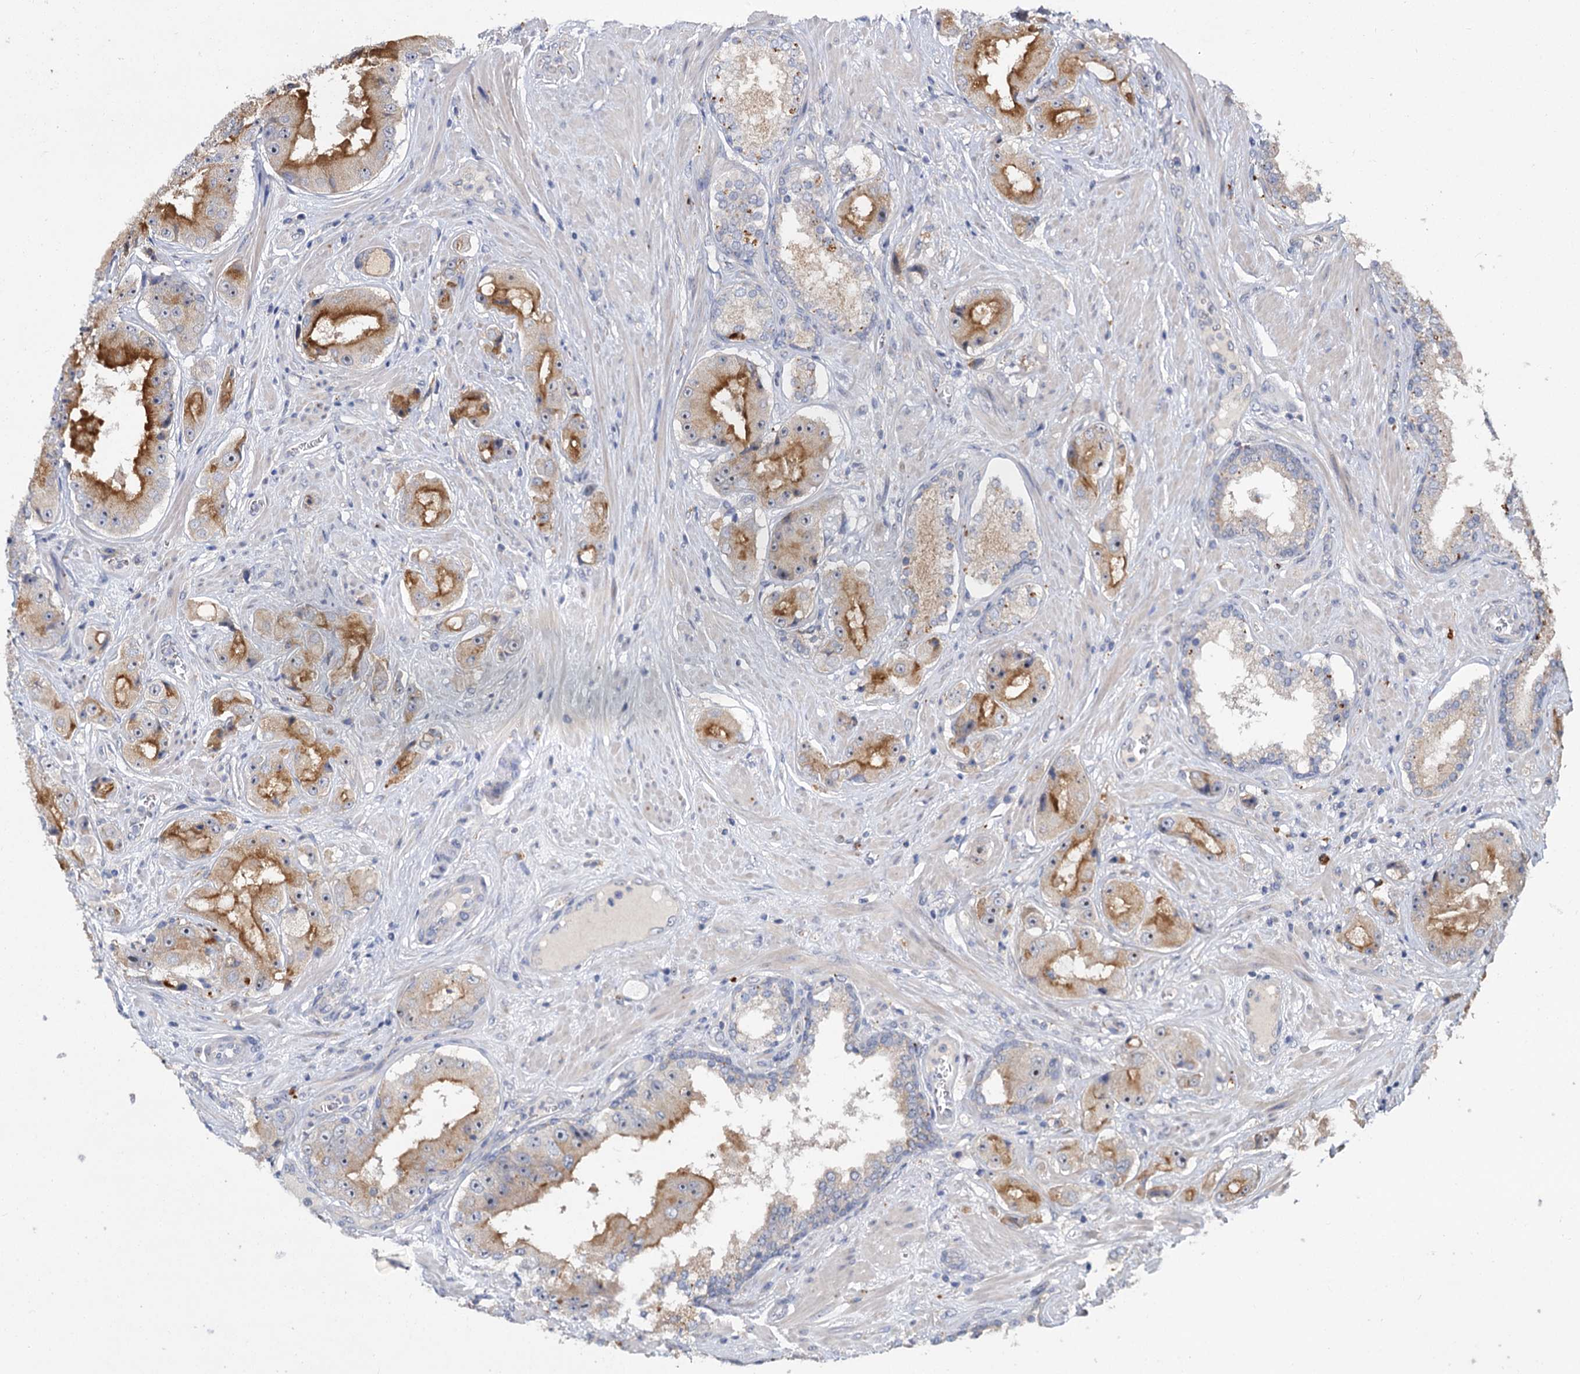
{"staining": {"intensity": "moderate", "quantity": "25%-75%", "location": "cytoplasmic/membranous"}, "tissue": "prostate cancer", "cell_type": "Tumor cells", "image_type": "cancer", "snomed": [{"axis": "morphology", "description": "Adenocarcinoma, High grade"}, {"axis": "topography", "description": "Prostate"}], "caption": "DAB (3,3'-diaminobenzidine) immunohistochemical staining of prostate cancer (adenocarcinoma (high-grade)) demonstrates moderate cytoplasmic/membranous protein positivity in about 25%-75% of tumor cells. Nuclei are stained in blue.", "gene": "ATP9A", "patient": {"sex": "male", "age": 73}}